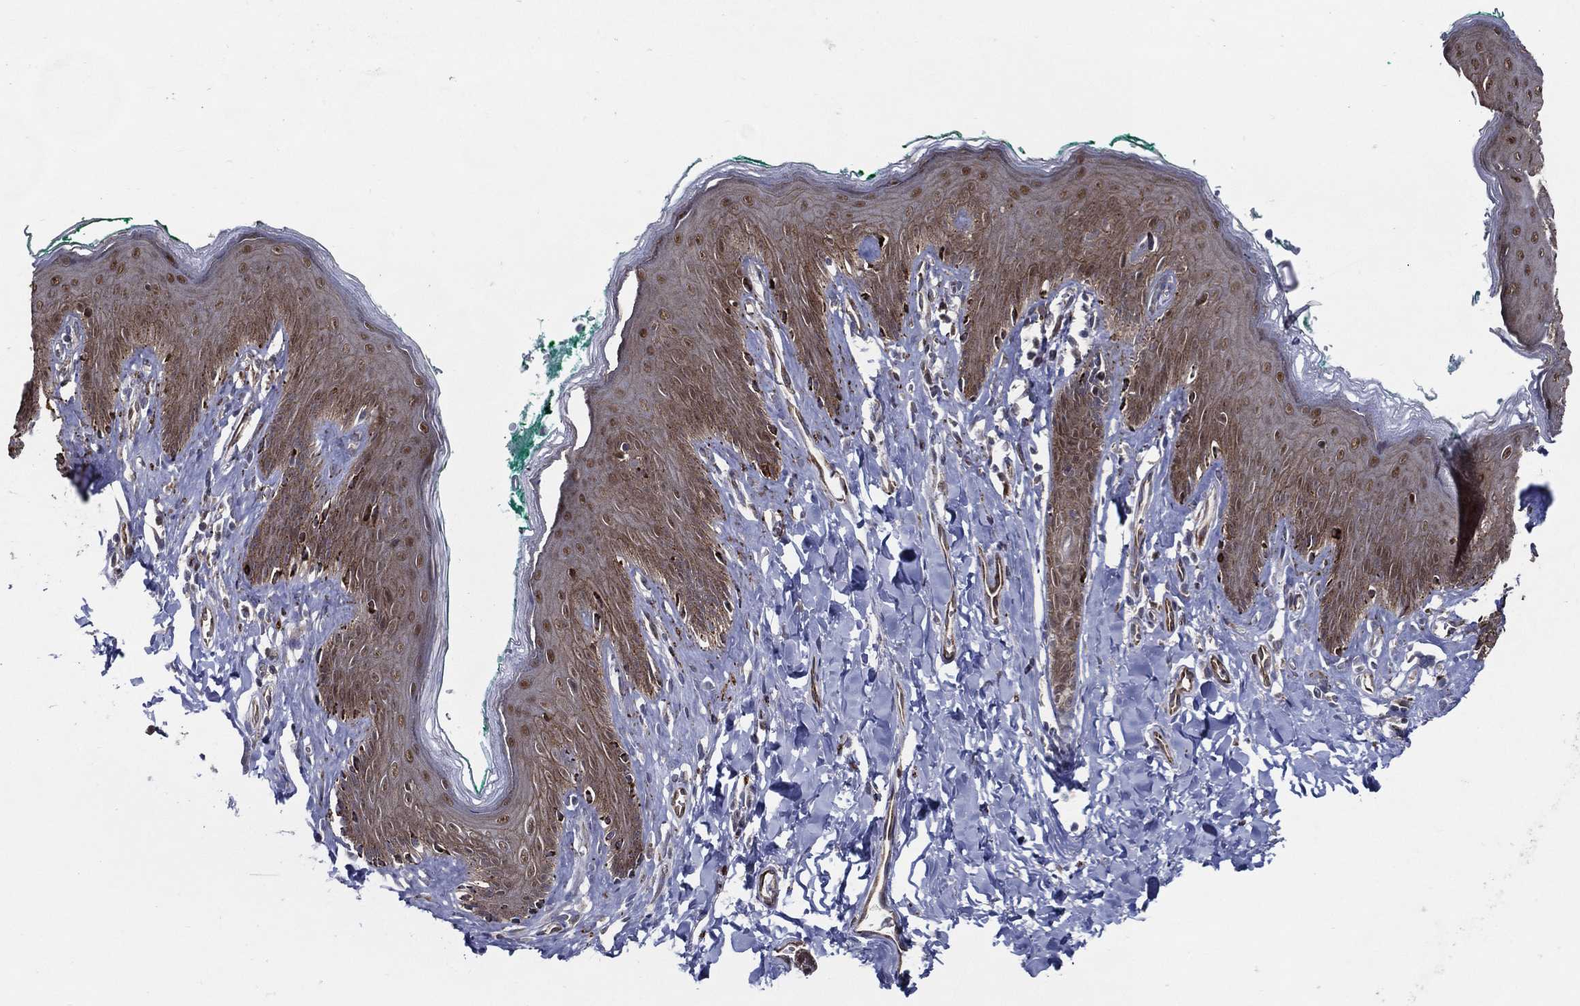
{"staining": {"intensity": "moderate", "quantity": "<25%", "location": "cytoplasmic/membranous,nuclear"}, "tissue": "skin", "cell_type": "Epidermal cells", "image_type": "normal", "snomed": [{"axis": "morphology", "description": "Normal tissue, NOS"}, {"axis": "topography", "description": "Vulva"}], "caption": "Epidermal cells demonstrate low levels of moderate cytoplasmic/membranous,nuclear expression in approximately <25% of cells in unremarkable human skin.", "gene": "ARHGAP11A", "patient": {"sex": "female", "age": 66}}